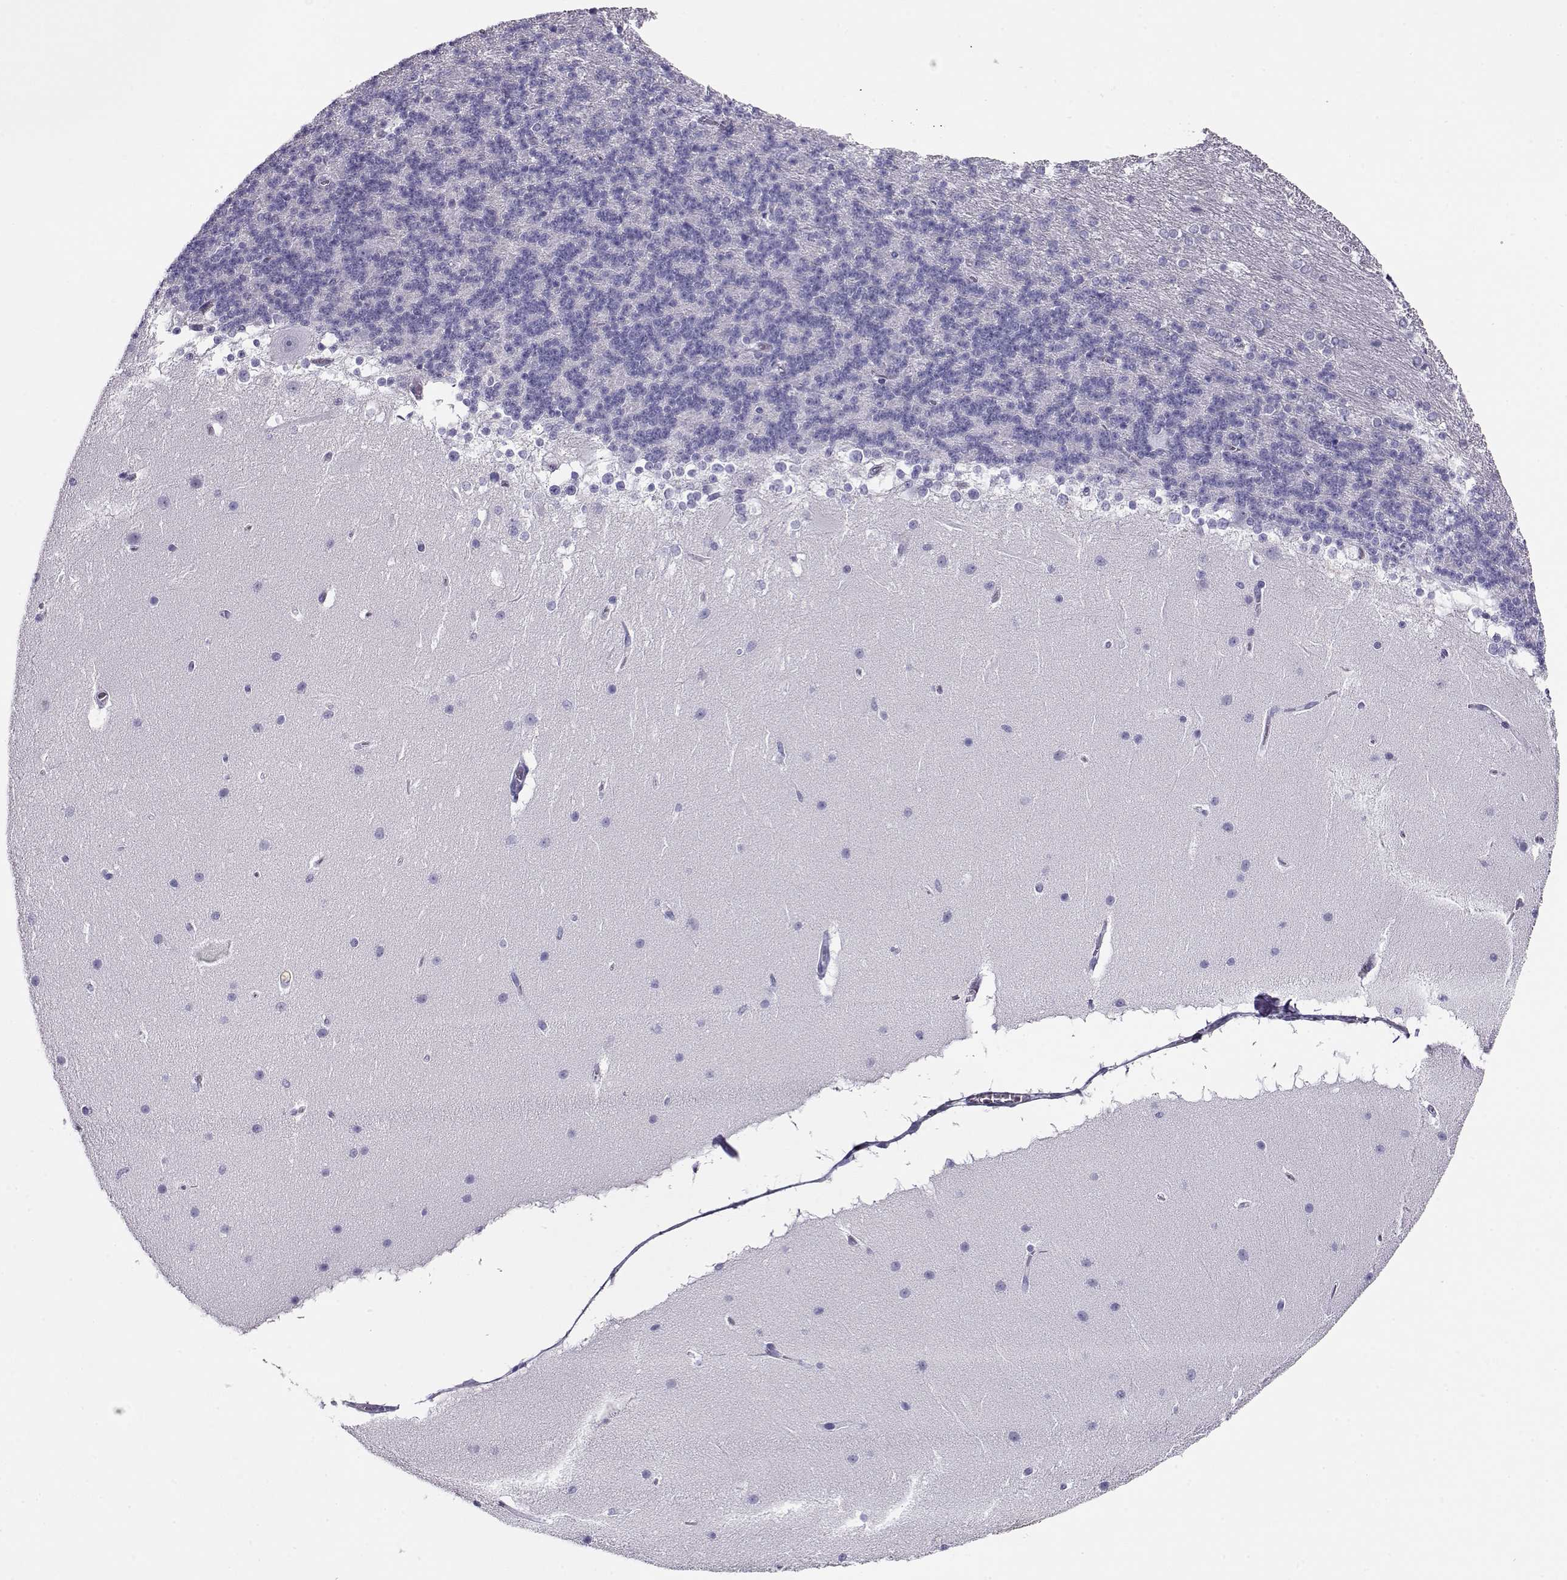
{"staining": {"intensity": "negative", "quantity": "none", "location": "none"}, "tissue": "cerebellum", "cell_type": "Cells in granular layer", "image_type": "normal", "snomed": [{"axis": "morphology", "description": "Normal tissue, NOS"}, {"axis": "topography", "description": "Cerebellum"}], "caption": "This micrograph is of normal cerebellum stained with immunohistochemistry (IHC) to label a protein in brown with the nuclei are counter-stained blue. There is no staining in cells in granular layer.", "gene": "CRX", "patient": {"sex": "female", "age": 19}}